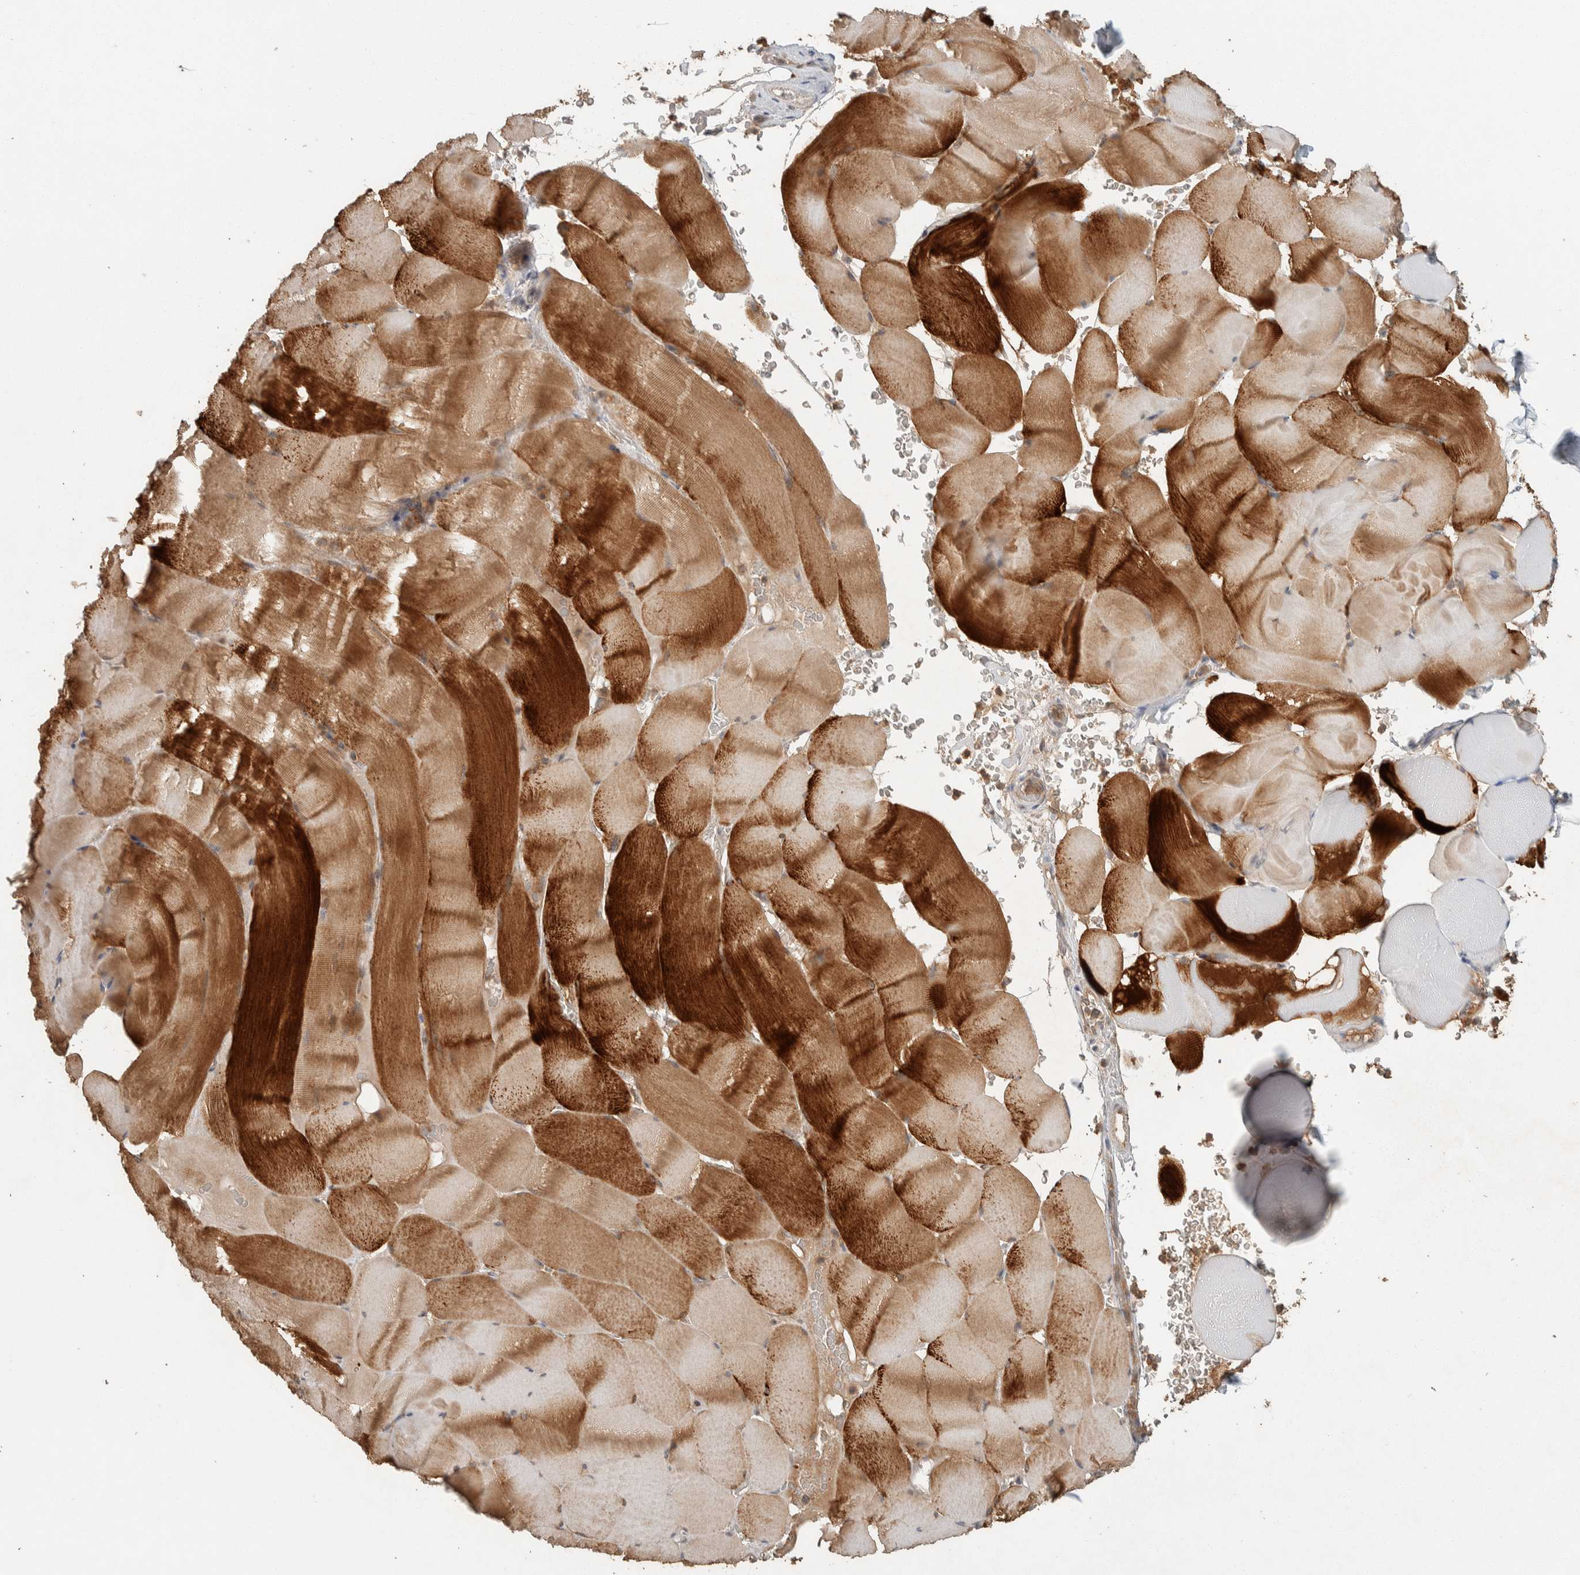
{"staining": {"intensity": "strong", "quantity": ">75%", "location": "cytoplasmic/membranous"}, "tissue": "skeletal muscle", "cell_type": "Myocytes", "image_type": "normal", "snomed": [{"axis": "morphology", "description": "Normal tissue, NOS"}, {"axis": "topography", "description": "Skeletal muscle"}], "caption": "A high-resolution micrograph shows immunohistochemistry (IHC) staining of benign skeletal muscle, which exhibits strong cytoplasmic/membranous expression in about >75% of myocytes.", "gene": "ZNF567", "patient": {"sex": "male", "age": 62}}